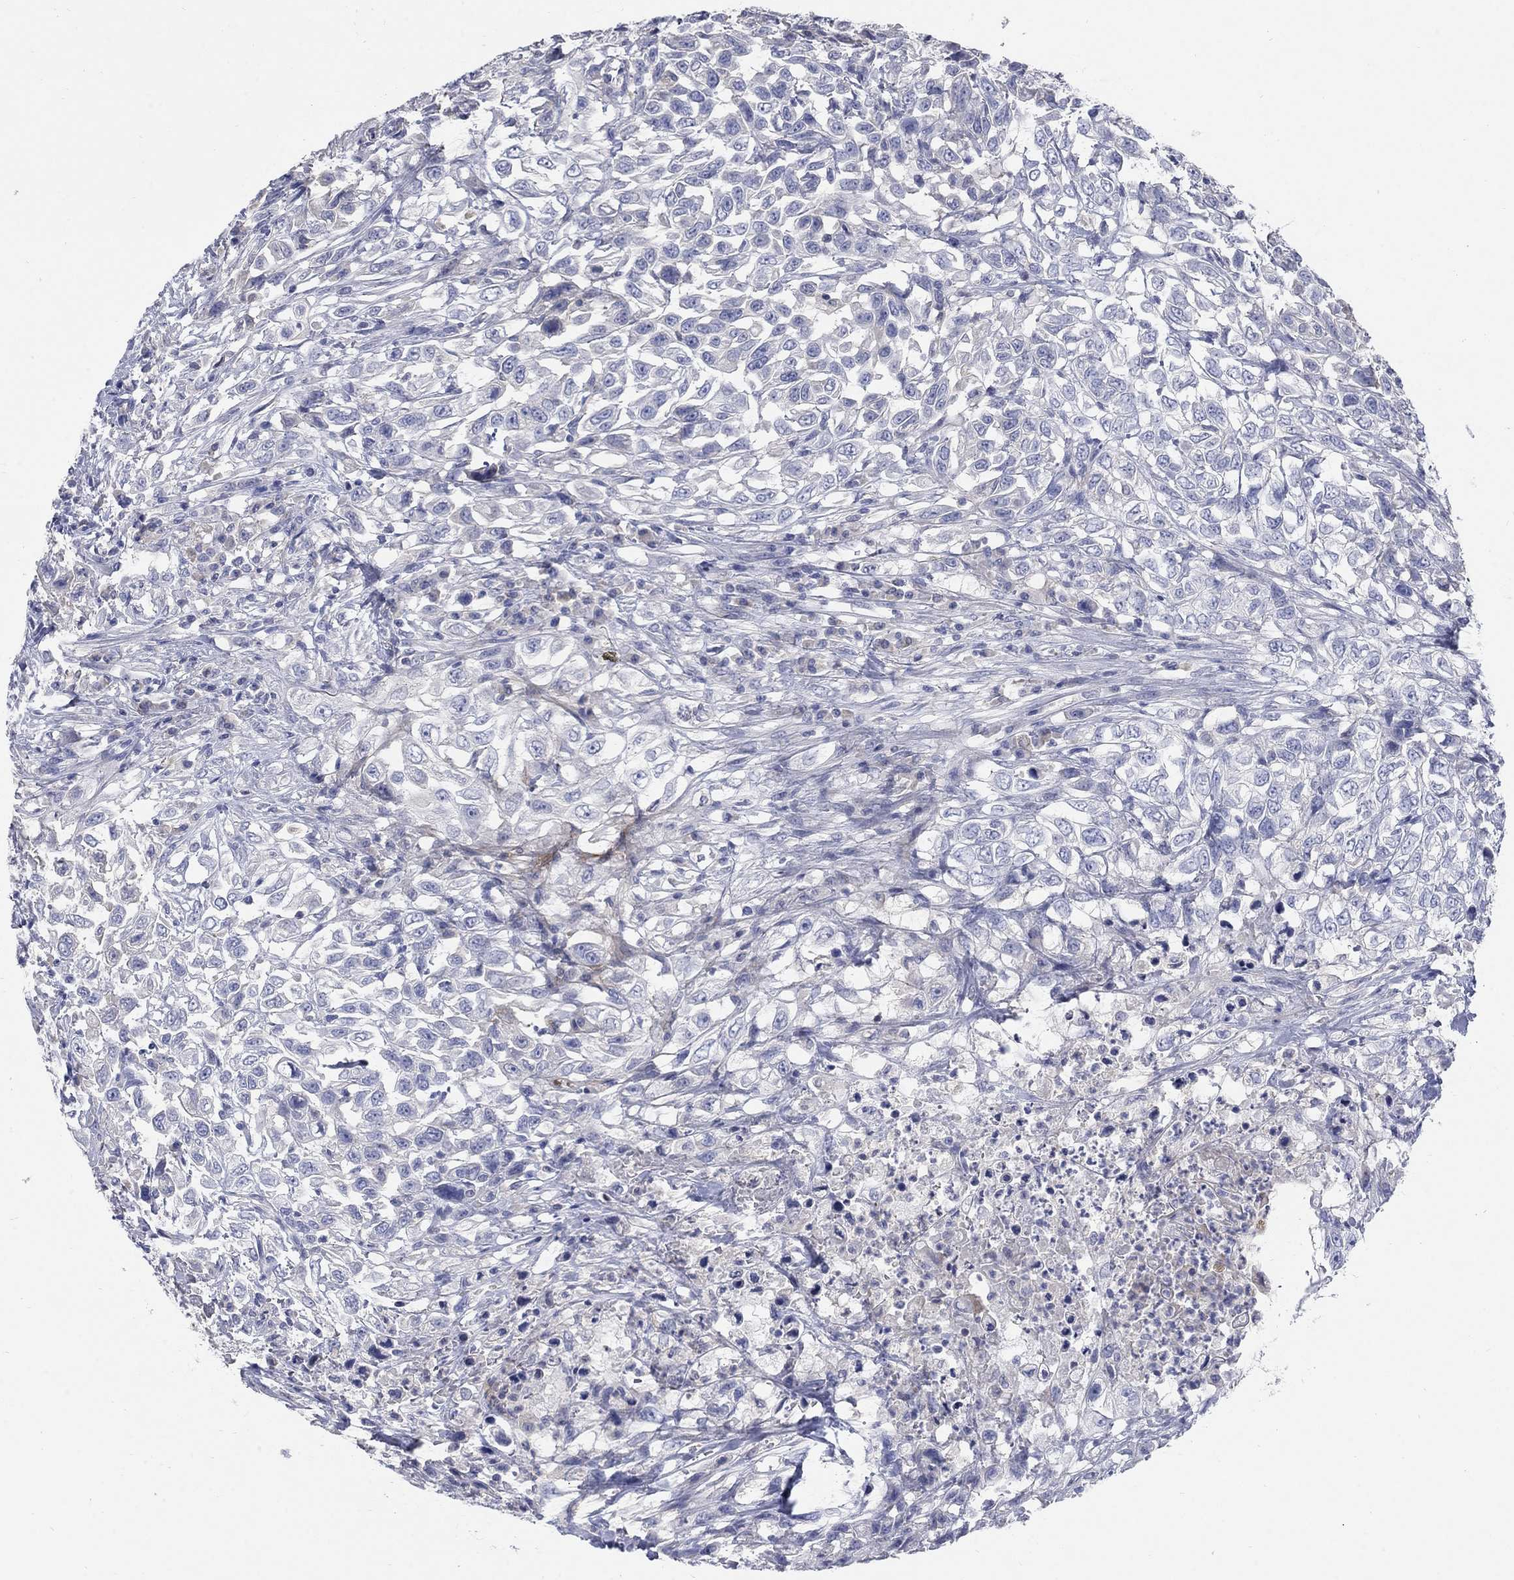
{"staining": {"intensity": "negative", "quantity": "none", "location": "none"}, "tissue": "urothelial cancer", "cell_type": "Tumor cells", "image_type": "cancer", "snomed": [{"axis": "morphology", "description": "Urothelial carcinoma, High grade"}, {"axis": "topography", "description": "Urinary bladder"}], "caption": "Immunohistochemistry (IHC) of human high-grade urothelial carcinoma displays no expression in tumor cells. (DAB immunohistochemistry, high magnification).", "gene": "TMEM249", "patient": {"sex": "female", "age": 56}}